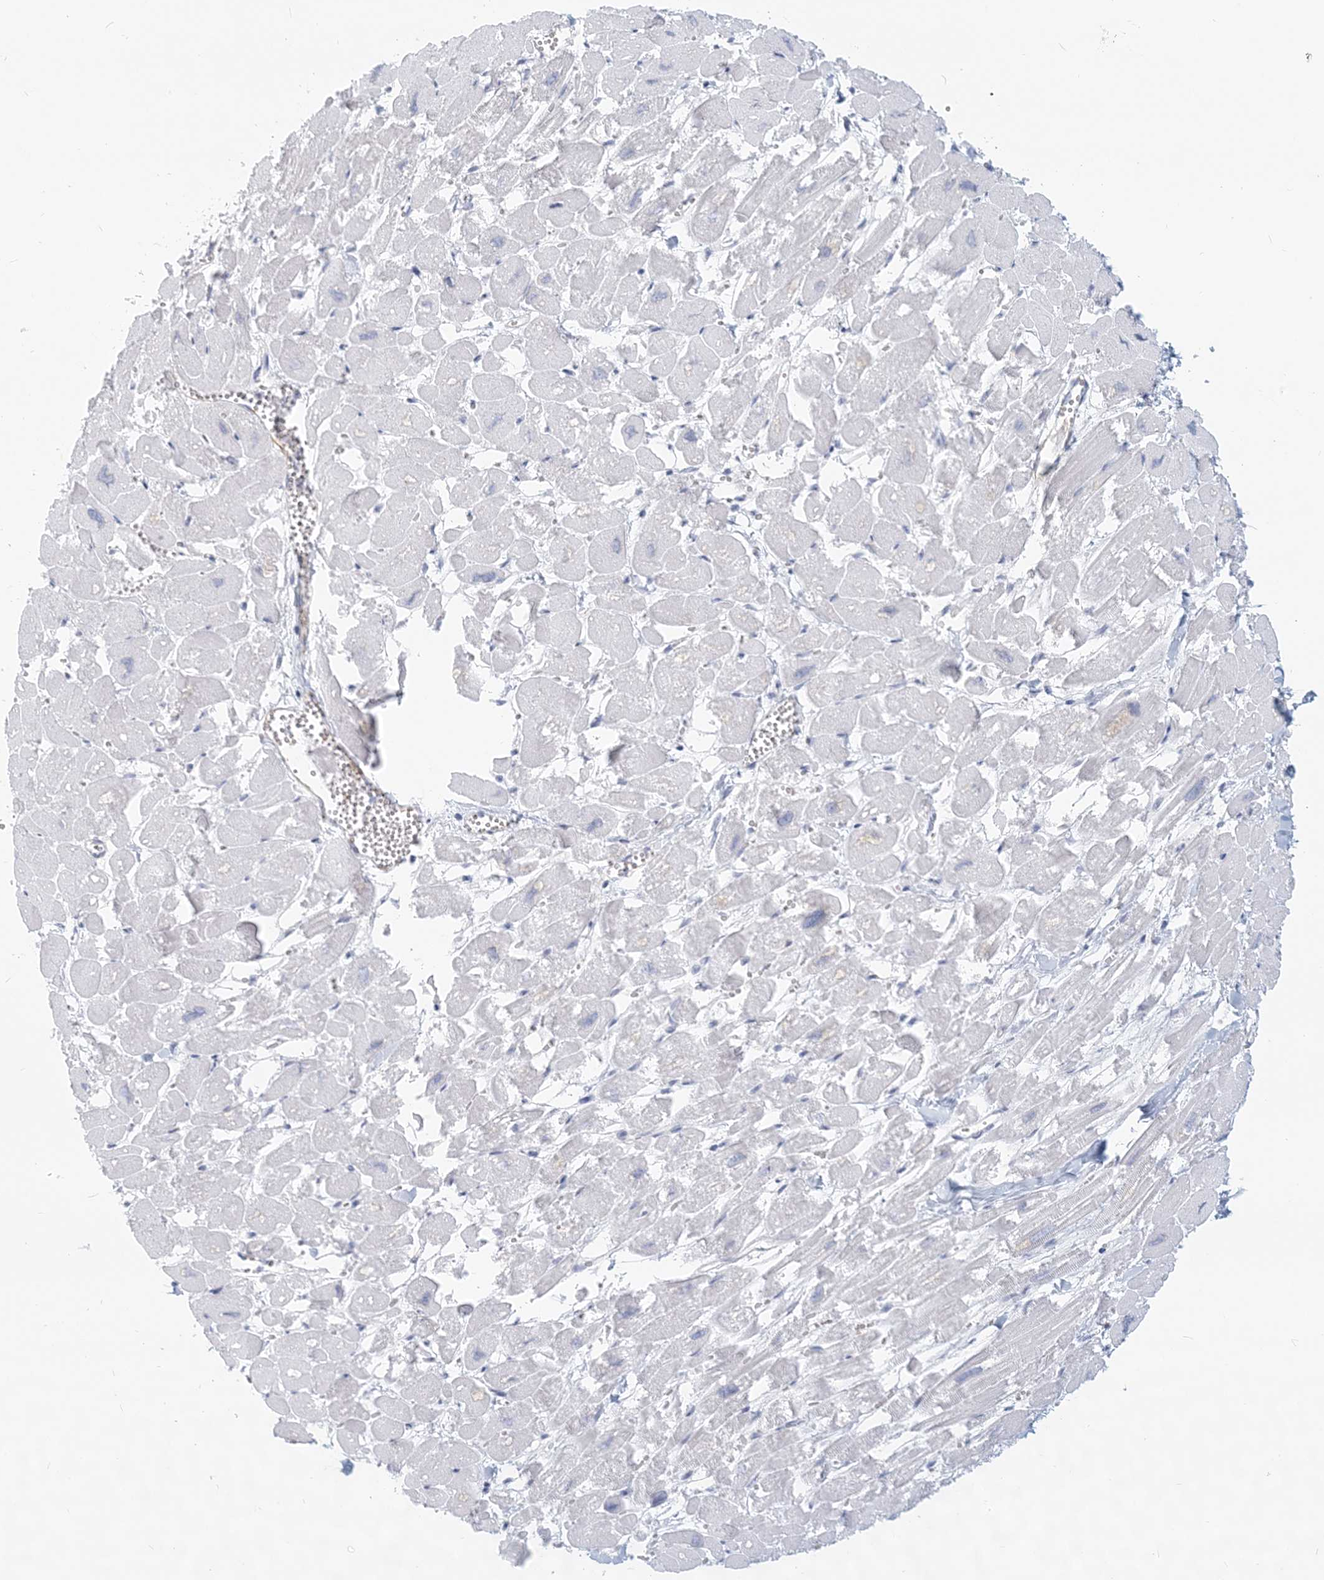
{"staining": {"intensity": "negative", "quantity": "none", "location": "none"}, "tissue": "heart muscle", "cell_type": "Cardiomyocytes", "image_type": "normal", "snomed": [{"axis": "morphology", "description": "Normal tissue, NOS"}, {"axis": "topography", "description": "Heart"}], "caption": "Protein analysis of benign heart muscle displays no significant expression in cardiomyocytes. (Immunohistochemistry, brightfield microscopy, high magnification).", "gene": "GMPPA", "patient": {"sex": "male", "age": 54}}